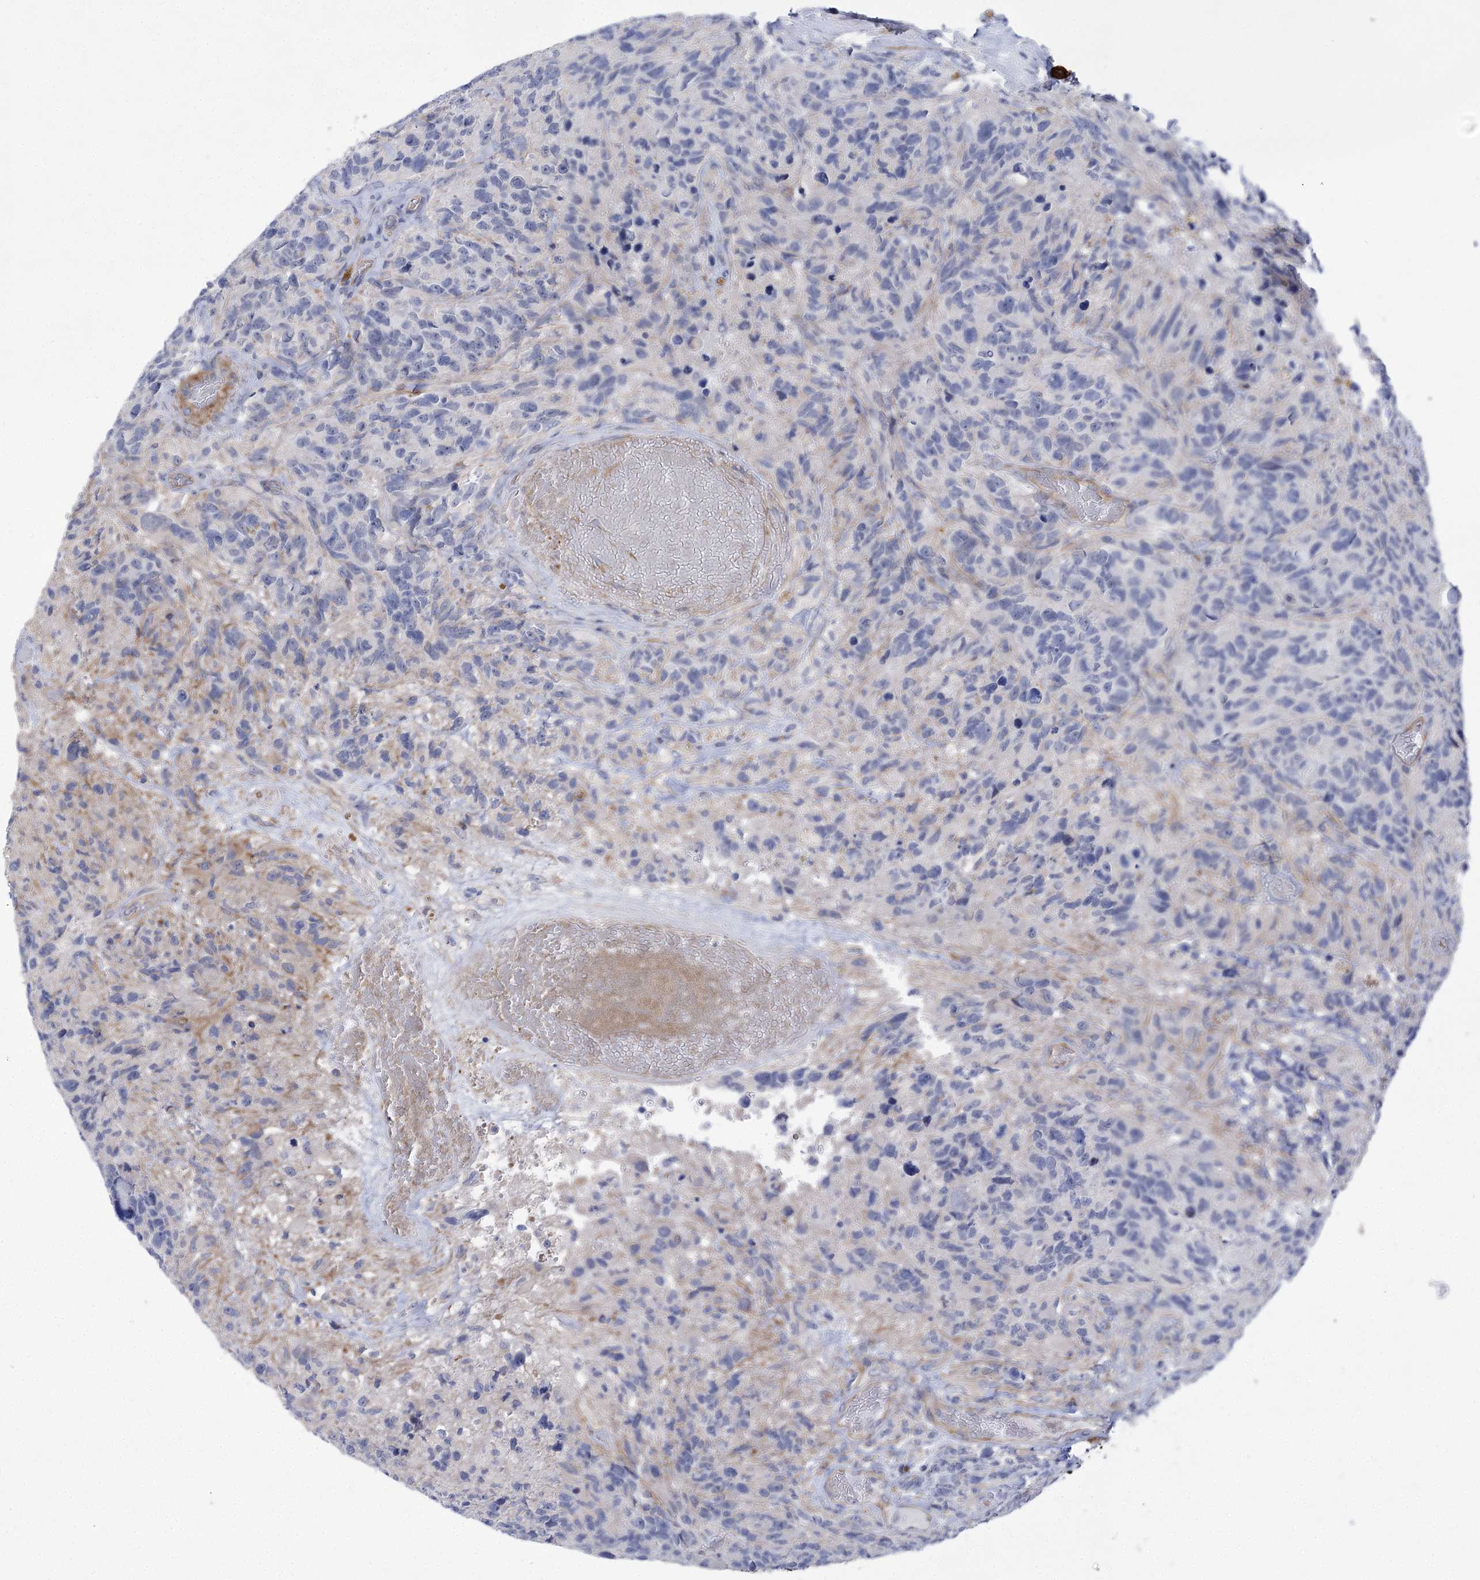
{"staining": {"intensity": "negative", "quantity": "none", "location": "none"}, "tissue": "glioma", "cell_type": "Tumor cells", "image_type": "cancer", "snomed": [{"axis": "morphology", "description": "Glioma, malignant, High grade"}, {"axis": "topography", "description": "Brain"}], "caption": "Glioma stained for a protein using IHC displays no staining tumor cells.", "gene": "THAP6", "patient": {"sex": "male", "age": 69}}